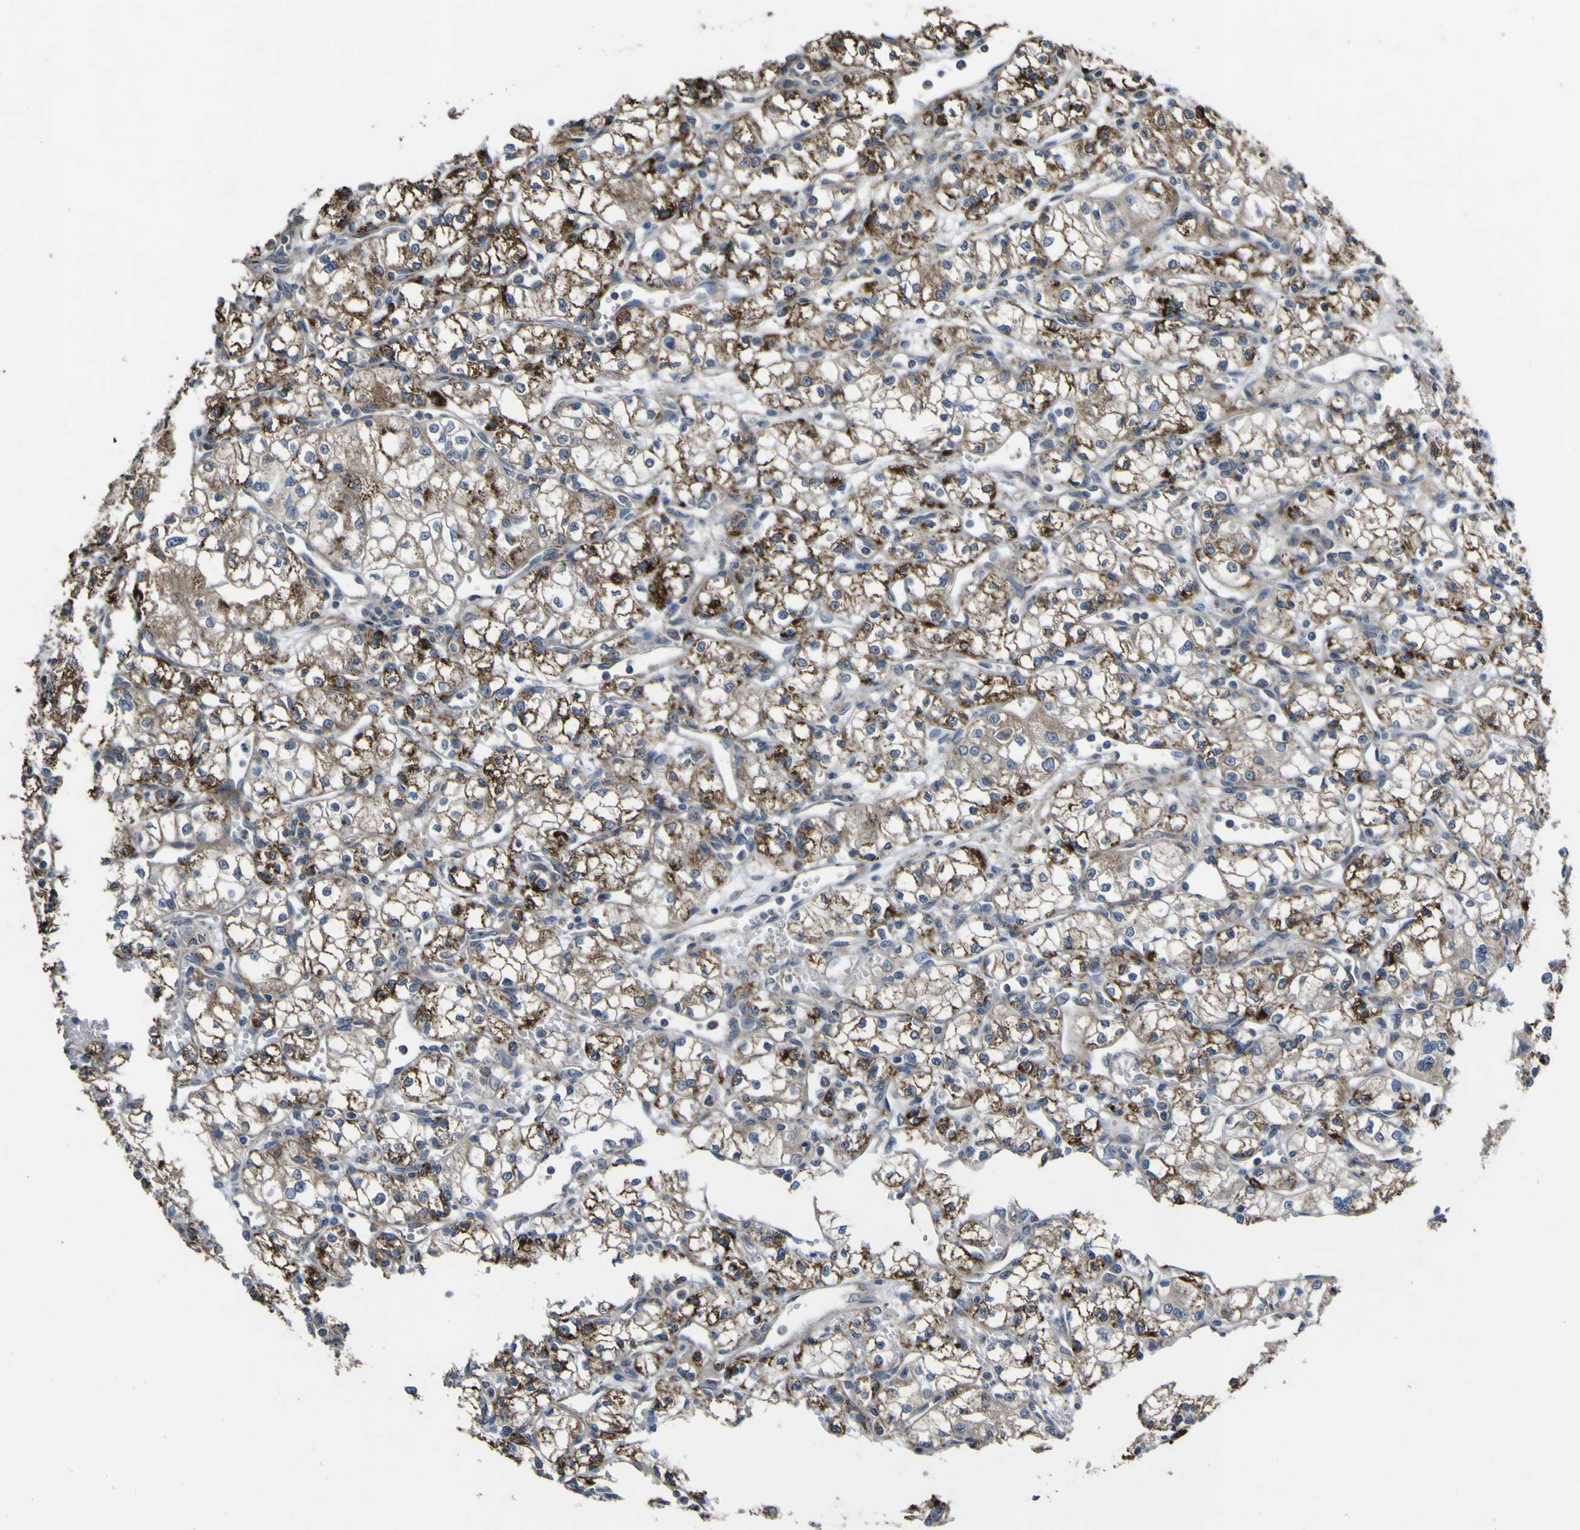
{"staining": {"intensity": "strong", "quantity": ">75%", "location": "cytoplasmic/membranous"}, "tissue": "renal cancer", "cell_type": "Tumor cells", "image_type": "cancer", "snomed": [{"axis": "morphology", "description": "Normal tissue, NOS"}, {"axis": "morphology", "description": "Adenocarcinoma, NOS"}, {"axis": "topography", "description": "Kidney"}], "caption": "Immunohistochemical staining of human renal cancer exhibits high levels of strong cytoplasmic/membranous staining in approximately >75% of tumor cells.", "gene": "GPLD1", "patient": {"sex": "male", "age": 59}}